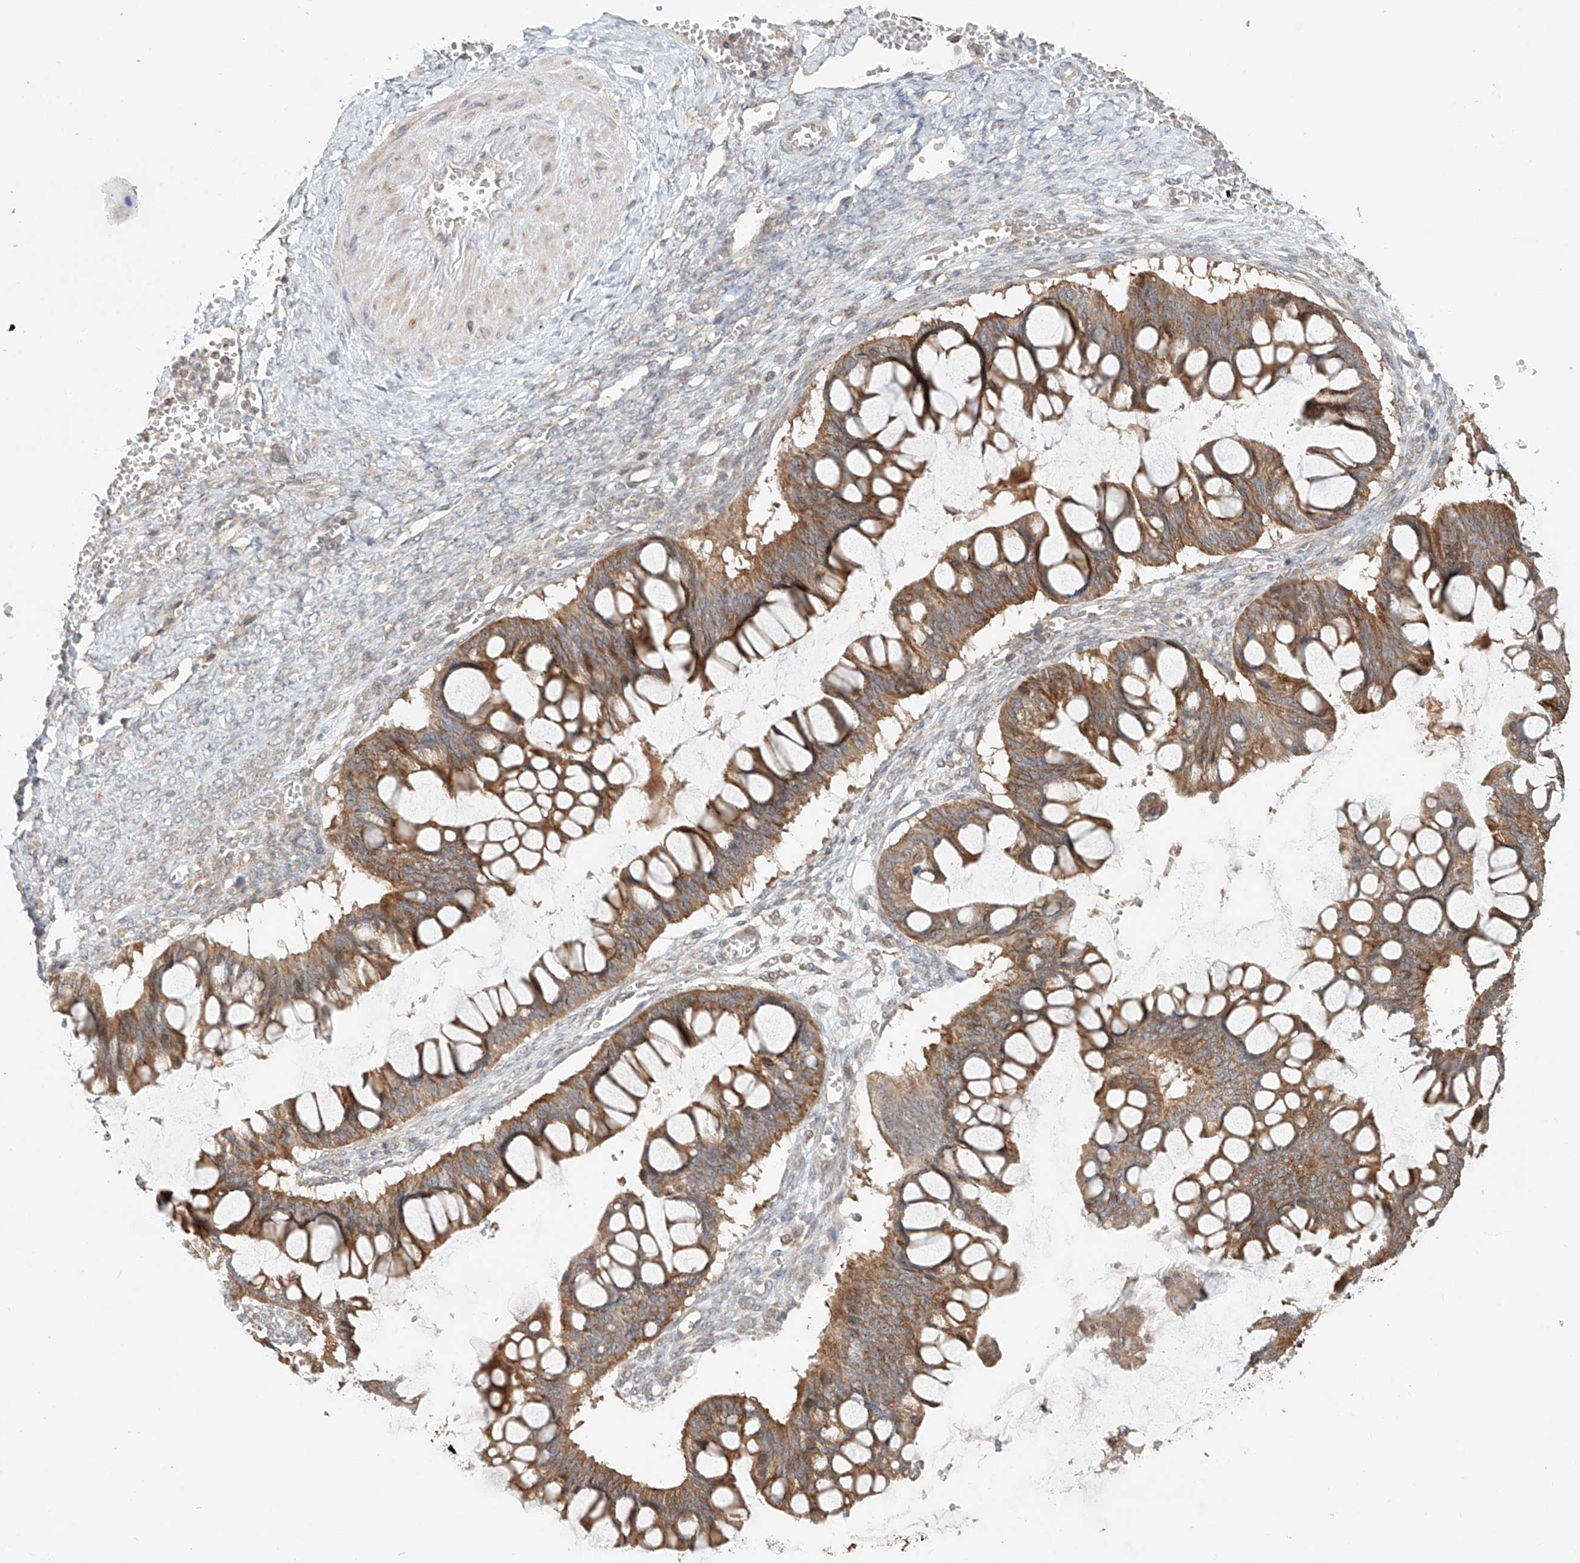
{"staining": {"intensity": "moderate", "quantity": ">75%", "location": "cytoplasmic/membranous"}, "tissue": "ovarian cancer", "cell_type": "Tumor cells", "image_type": "cancer", "snomed": [{"axis": "morphology", "description": "Cystadenocarcinoma, mucinous, NOS"}, {"axis": "topography", "description": "Ovary"}], "caption": "An IHC image of neoplastic tissue is shown. Protein staining in brown highlights moderate cytoplasmic/membranous positivity in ovarian cancer (mucinous cystadenocarcinoma) within tumor cells. (DAB = brown stain, brightfield microscopy at high magnification).", "gene": "TMEM61", "patient": {"sex": "female", "age": 73}}